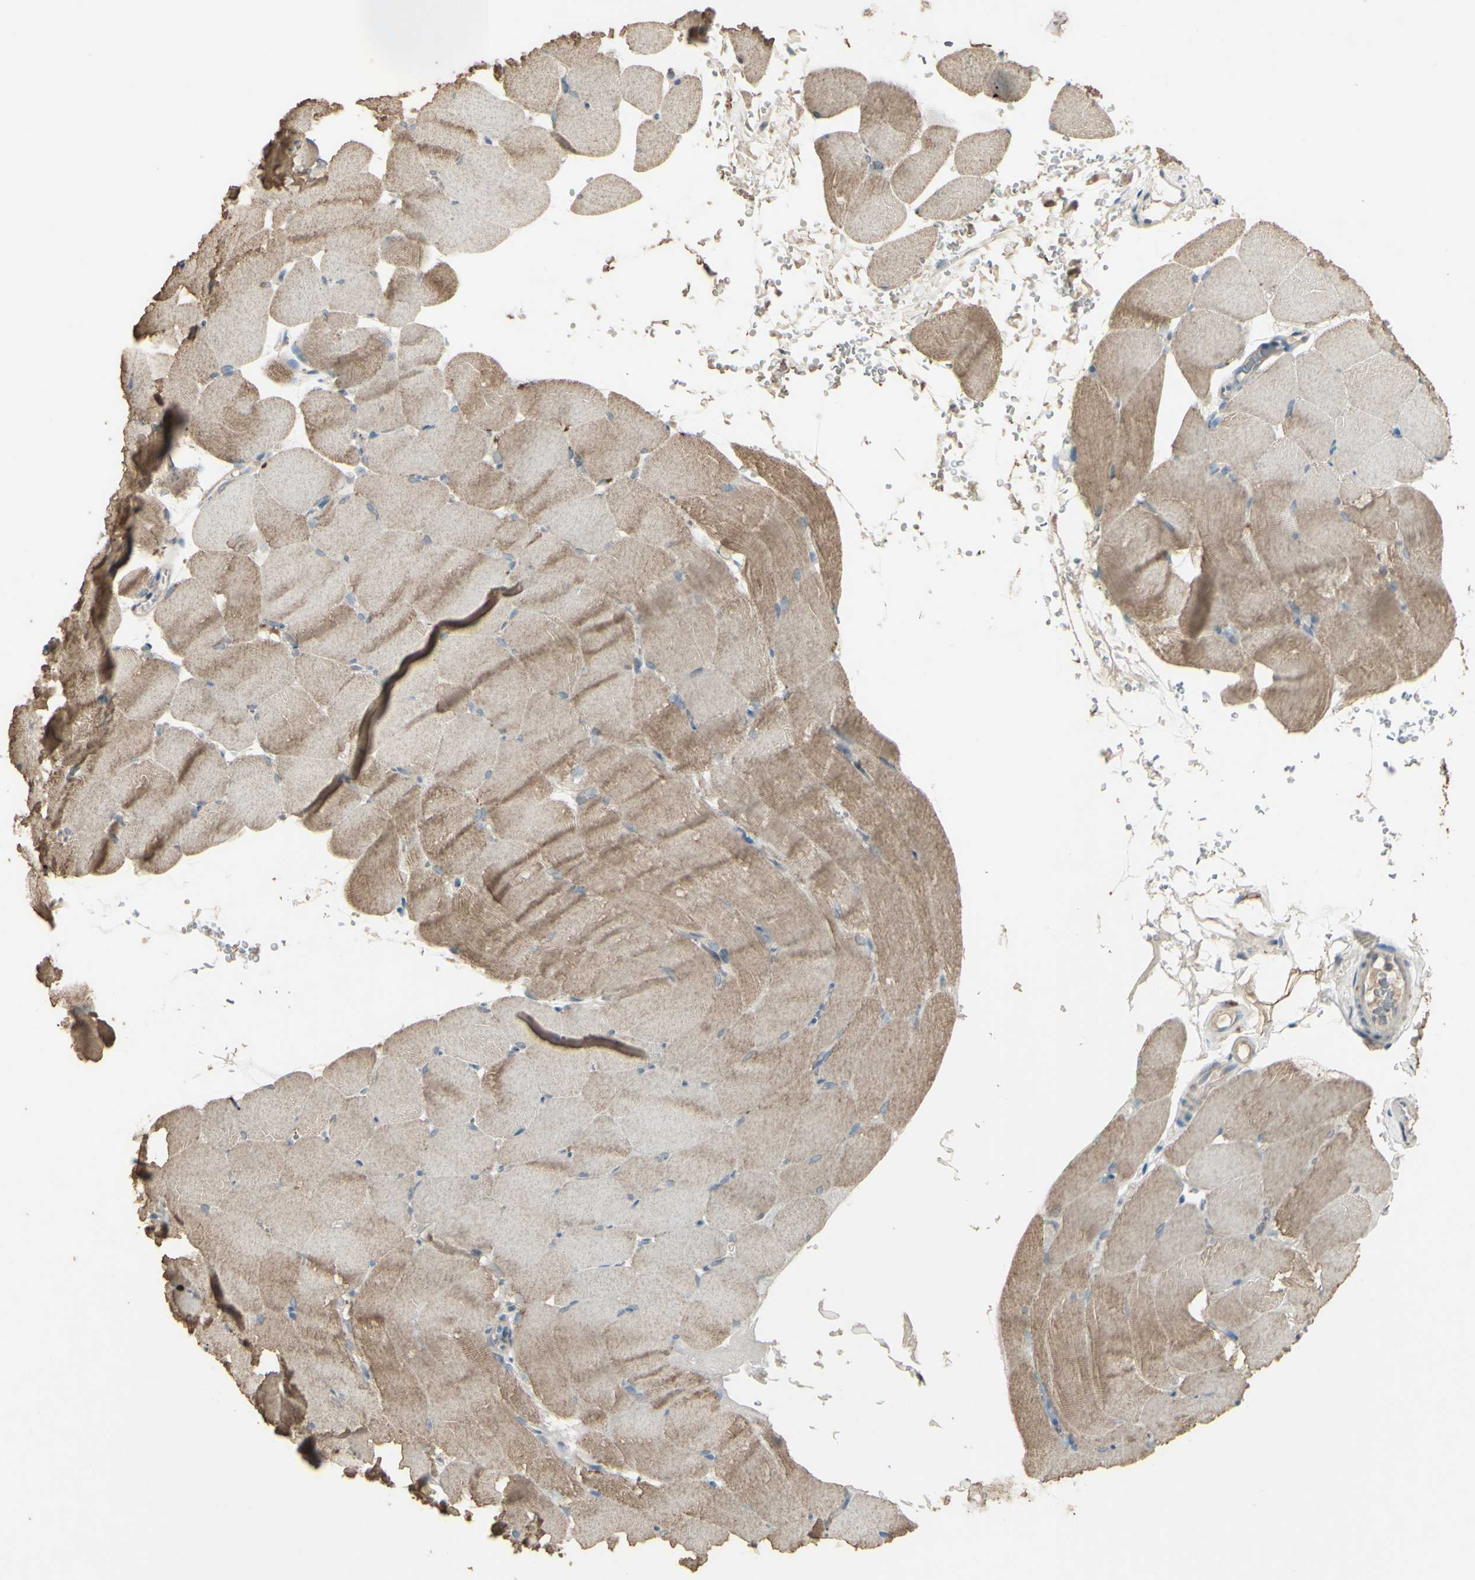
{"staining": {"intensity": "moderate", "quantity": ">75%", "location": "cytoplasmic/membranous"}, "tissue": "skeletal muscle", "cell_type": "Myocytes", "image_type": "normal", "snomed": [{"axis": "morphology", "description": "Normal tissue, NOS"}, {"axis": "topography", "description": "Skeletal muscle"}, {"axis": "topography", "description": "Parathyroid gland"}], "caption": "A high-resolution photomicrograph shows IHC staining of normal skeletal muscle, which shows moderate cytoplasmic/membranous staining in about >75% of myocytes.", "gene": "TIMM21", "patient": {"sex": "female", "age": 37}}